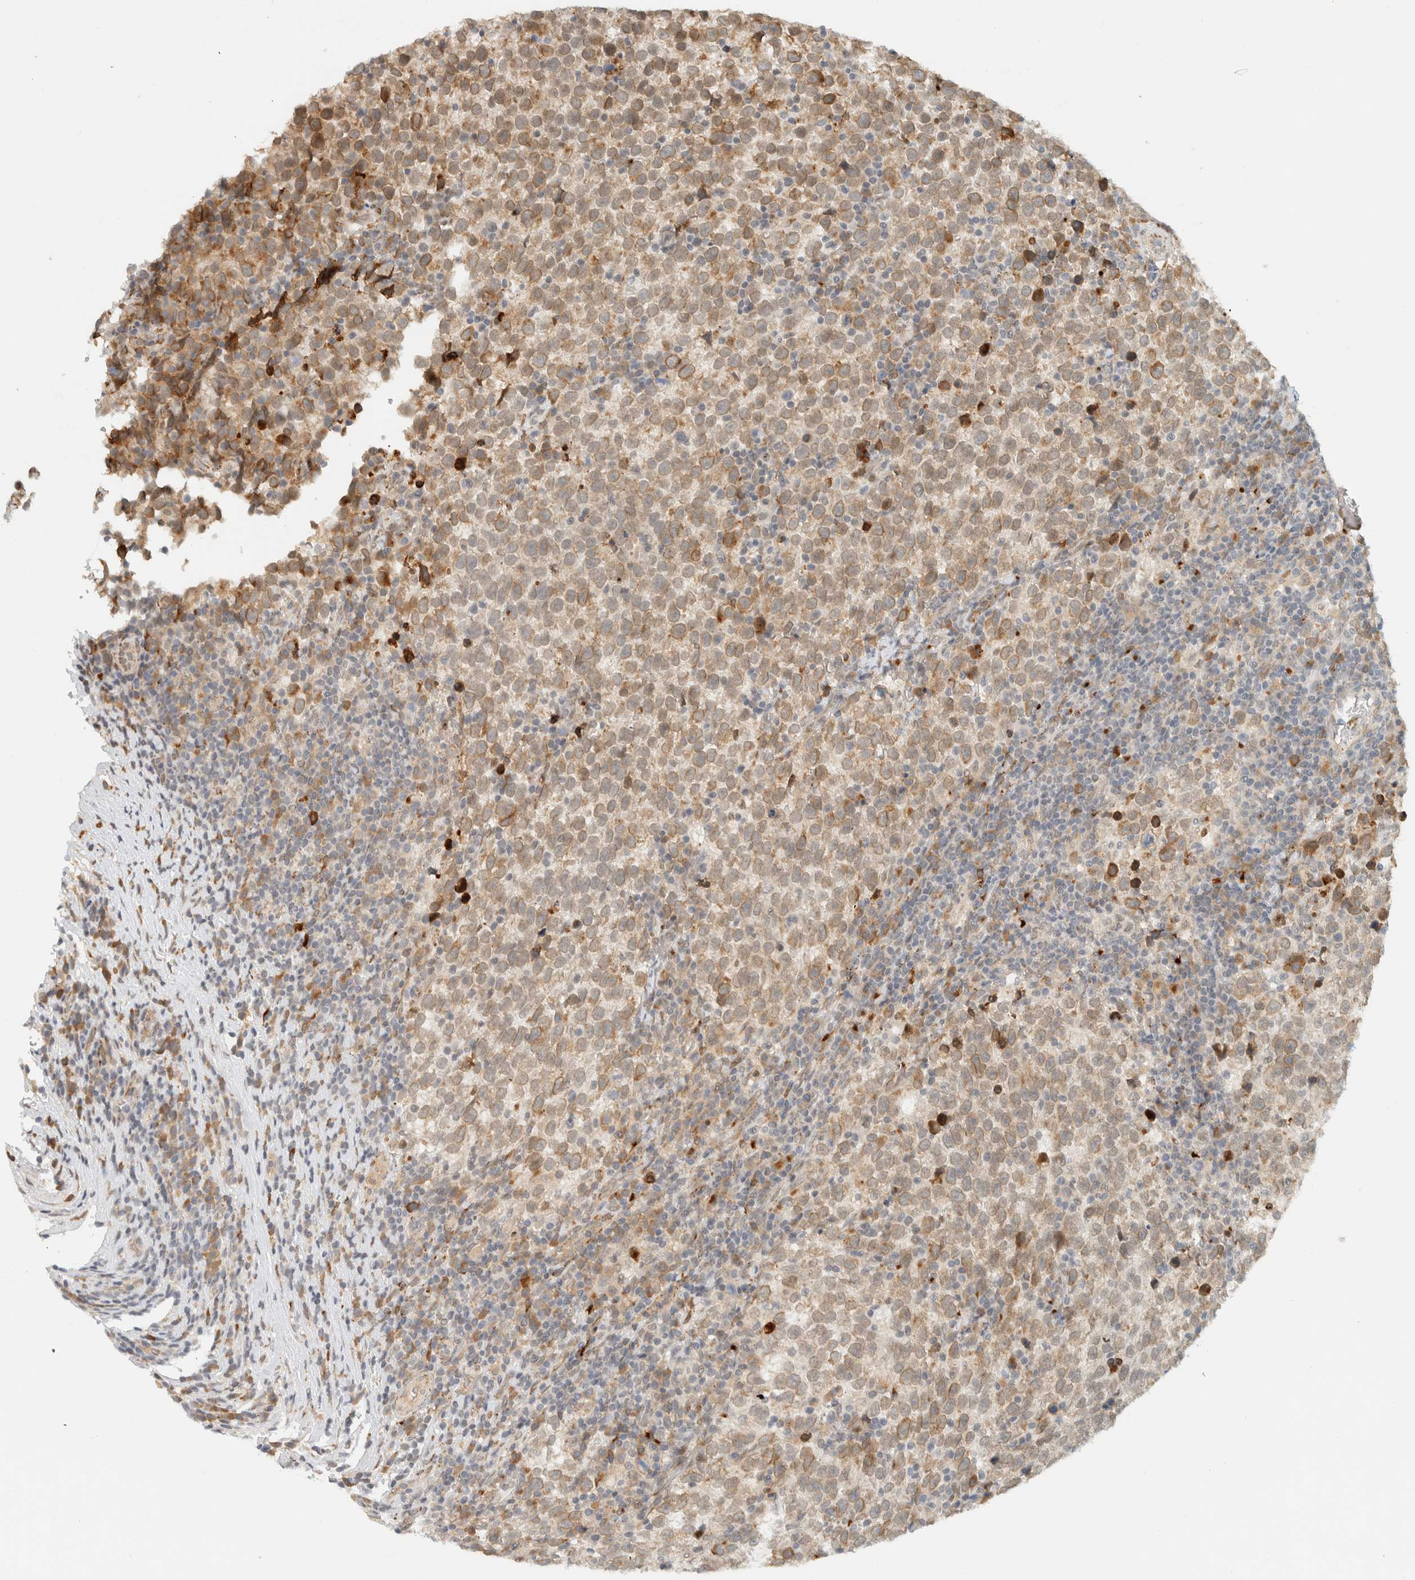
{"staining": {"intensity": "moderate", "quantity": ">75%", "location": "cytoplasmic/membranous"}, "tissue": "testis cancer", "cell_type": "Tumor cells", "image_type": "cancer", "snomed": [{"axis": "morphology", "description": "Normal tissue, NOS"}, {"axis": "morphology", "description": "Seminoma, NOS"}, {"axis": "topography", "description": "Testis"}], "caption": "Immunohistochemical staining of testis cancer (seminoma) demonstrates medium levels of moderate cytoplasmic/membranous protein expression in about >75% of tumor cells.", "gene": "ITPRID1", "patient": {"sex": "male", "age": 43}}